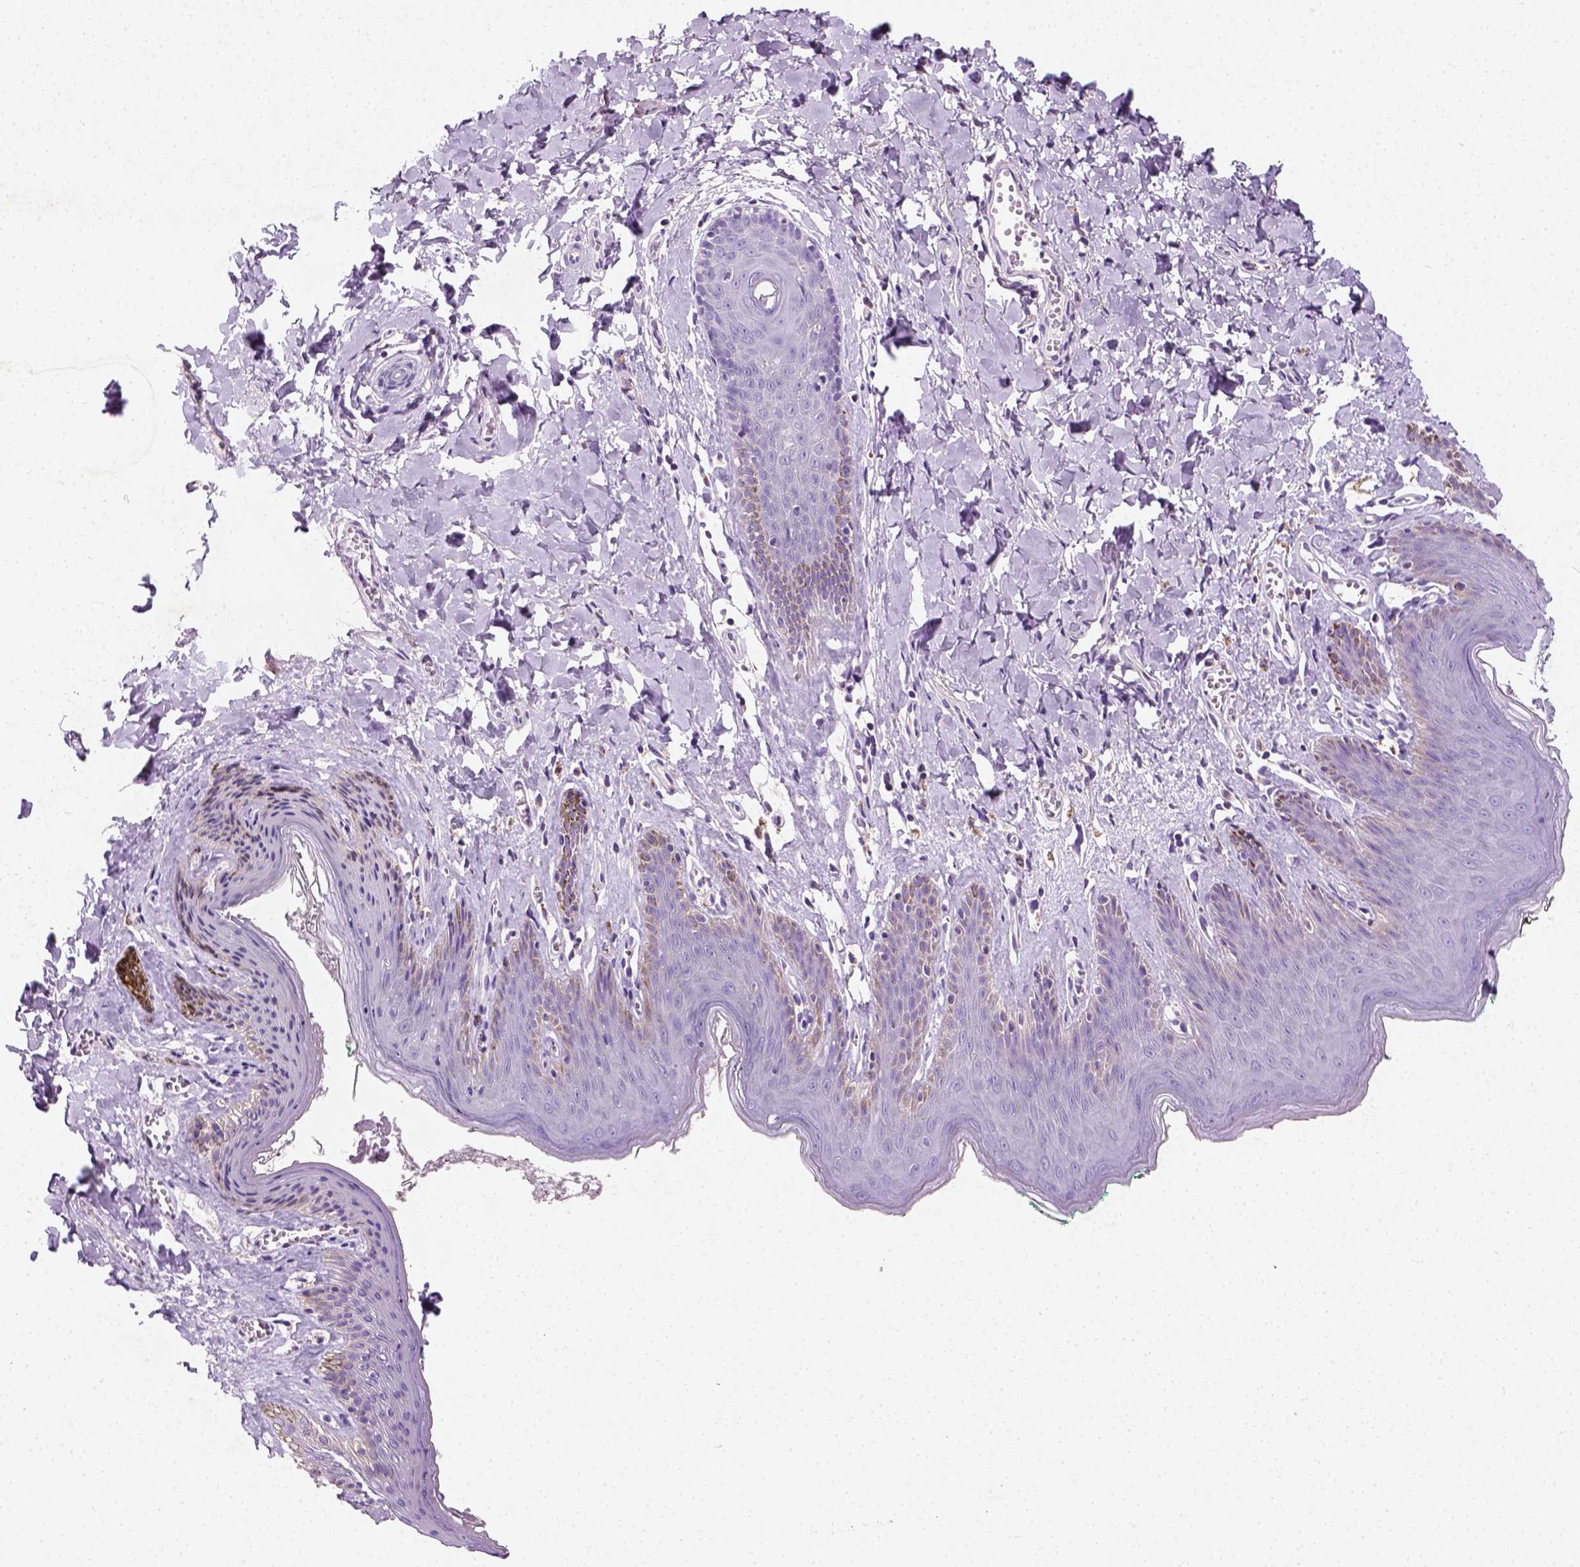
{"staining": {"intensity": "negative", "quantity": "none", "location": "none"}, "tissue": "skin", "cell_type": "Epidermal cells", "image_type": "normal", "snomed": [{"axis": "morphology", "description": "Normal tissue, NOS"}, {"axis": "topography", "description": "Vulva"}, {"axis": "topography", "description": "Peripheral nerve tissue"}], "caption": "IHC of normal skin reveals no staining in epidermal cells. (DAB (3,3'-diaminobenzidine) immunohistochemistry visualized using brightfield microscopy, high magnification).", "gene": "CHODL", "patient": {"sex": "female", "age": 66}}